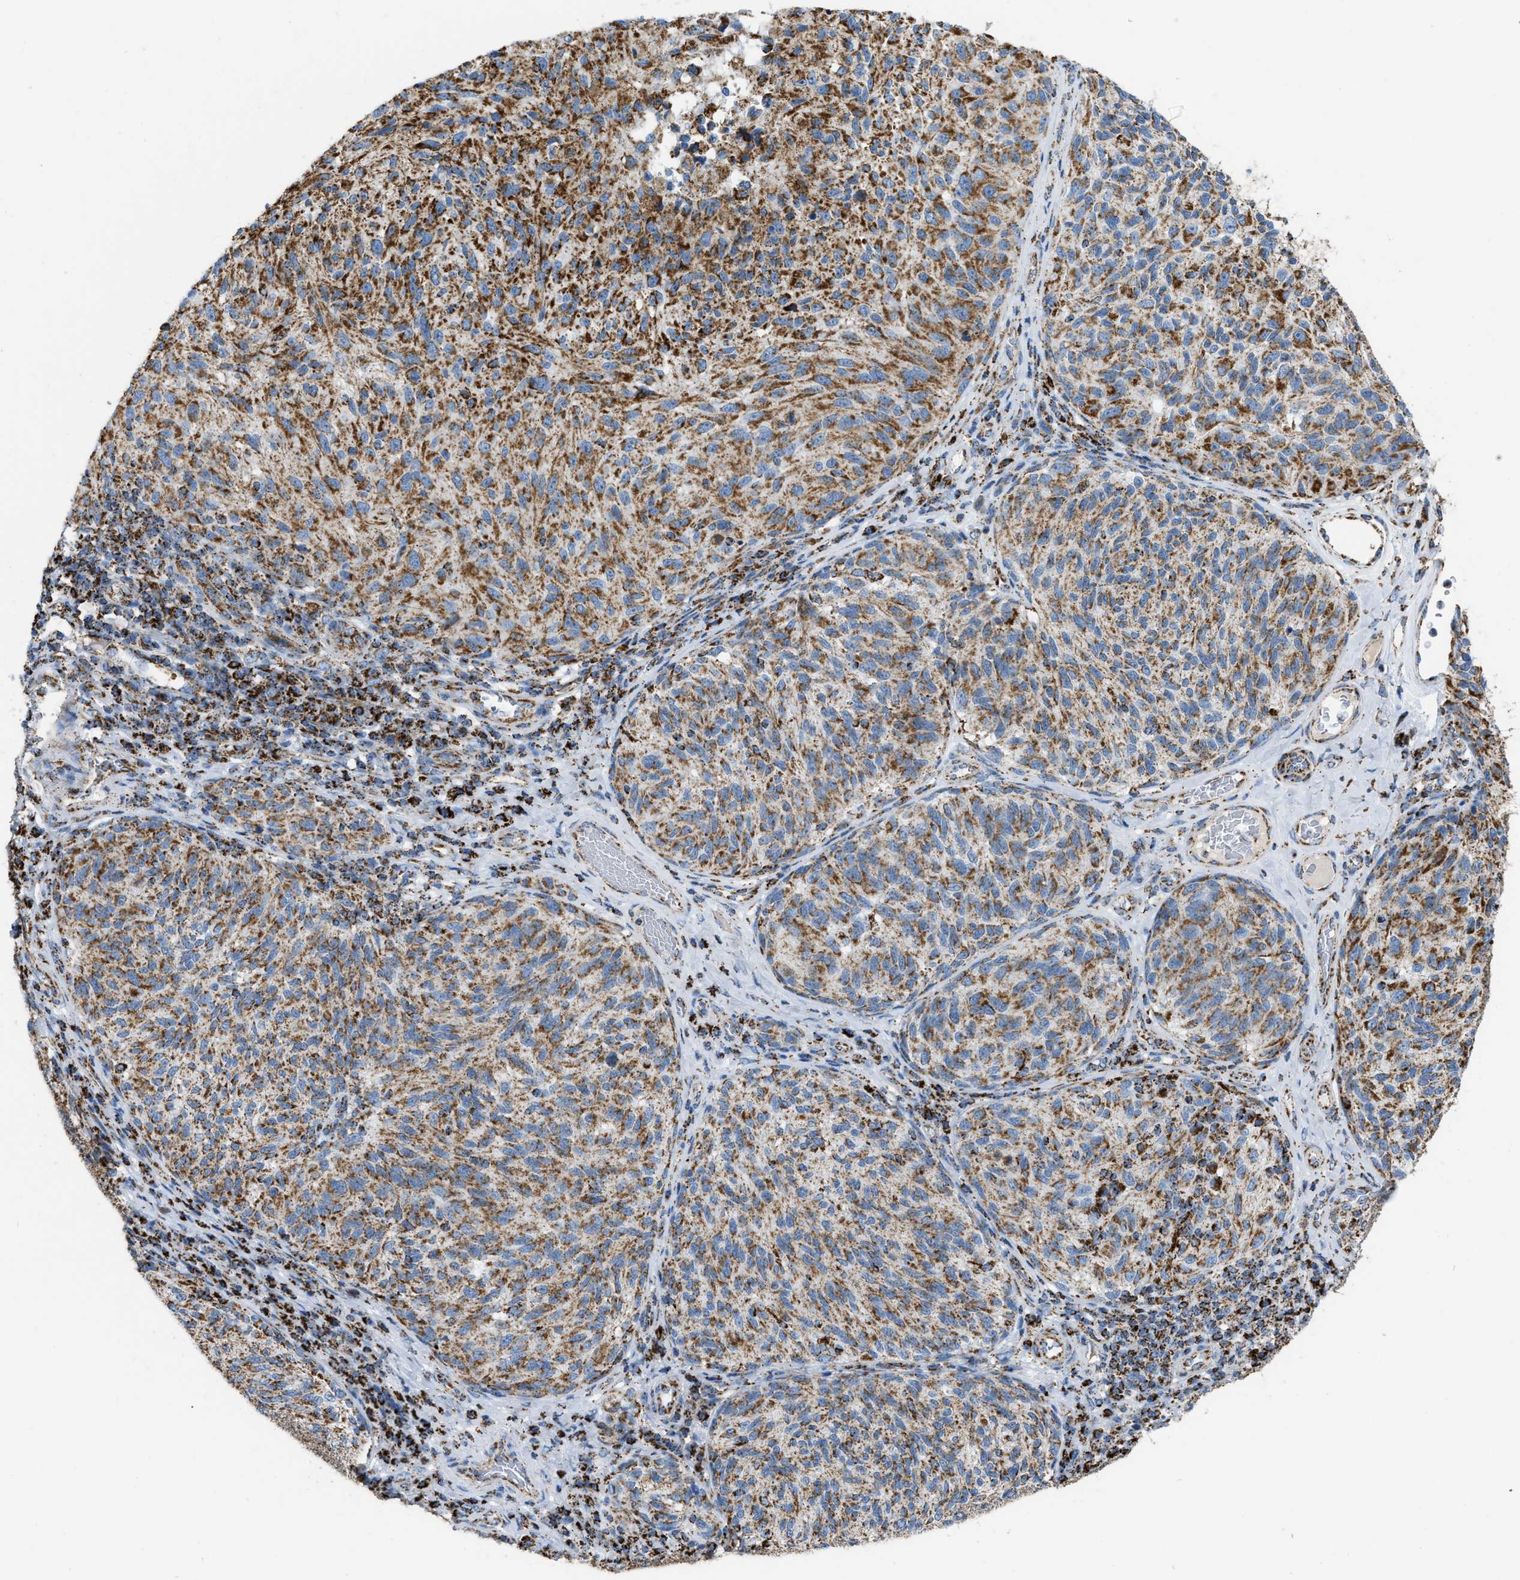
{"staining": {"intensity": "strong", "quantity": ">75%", "location": "cytoplasmic/membranous"}, "tissue": "melanoma", "cell_type": "Tumor cells", "image_type": "cancer", "snomed": [{"axis": "morphology", "description": "Malignant melanoma, NOS"}, {"axis": "topography", "description": "Skin"}], "caption": "About >75% of tumor cells in human malignant melanoma reveal strong cytoplasmic/membranous protein expression as visualized by brown immunohistochemical staining.", "gene": "ETFB", "patient": {"sex": "female", "age": 73}}